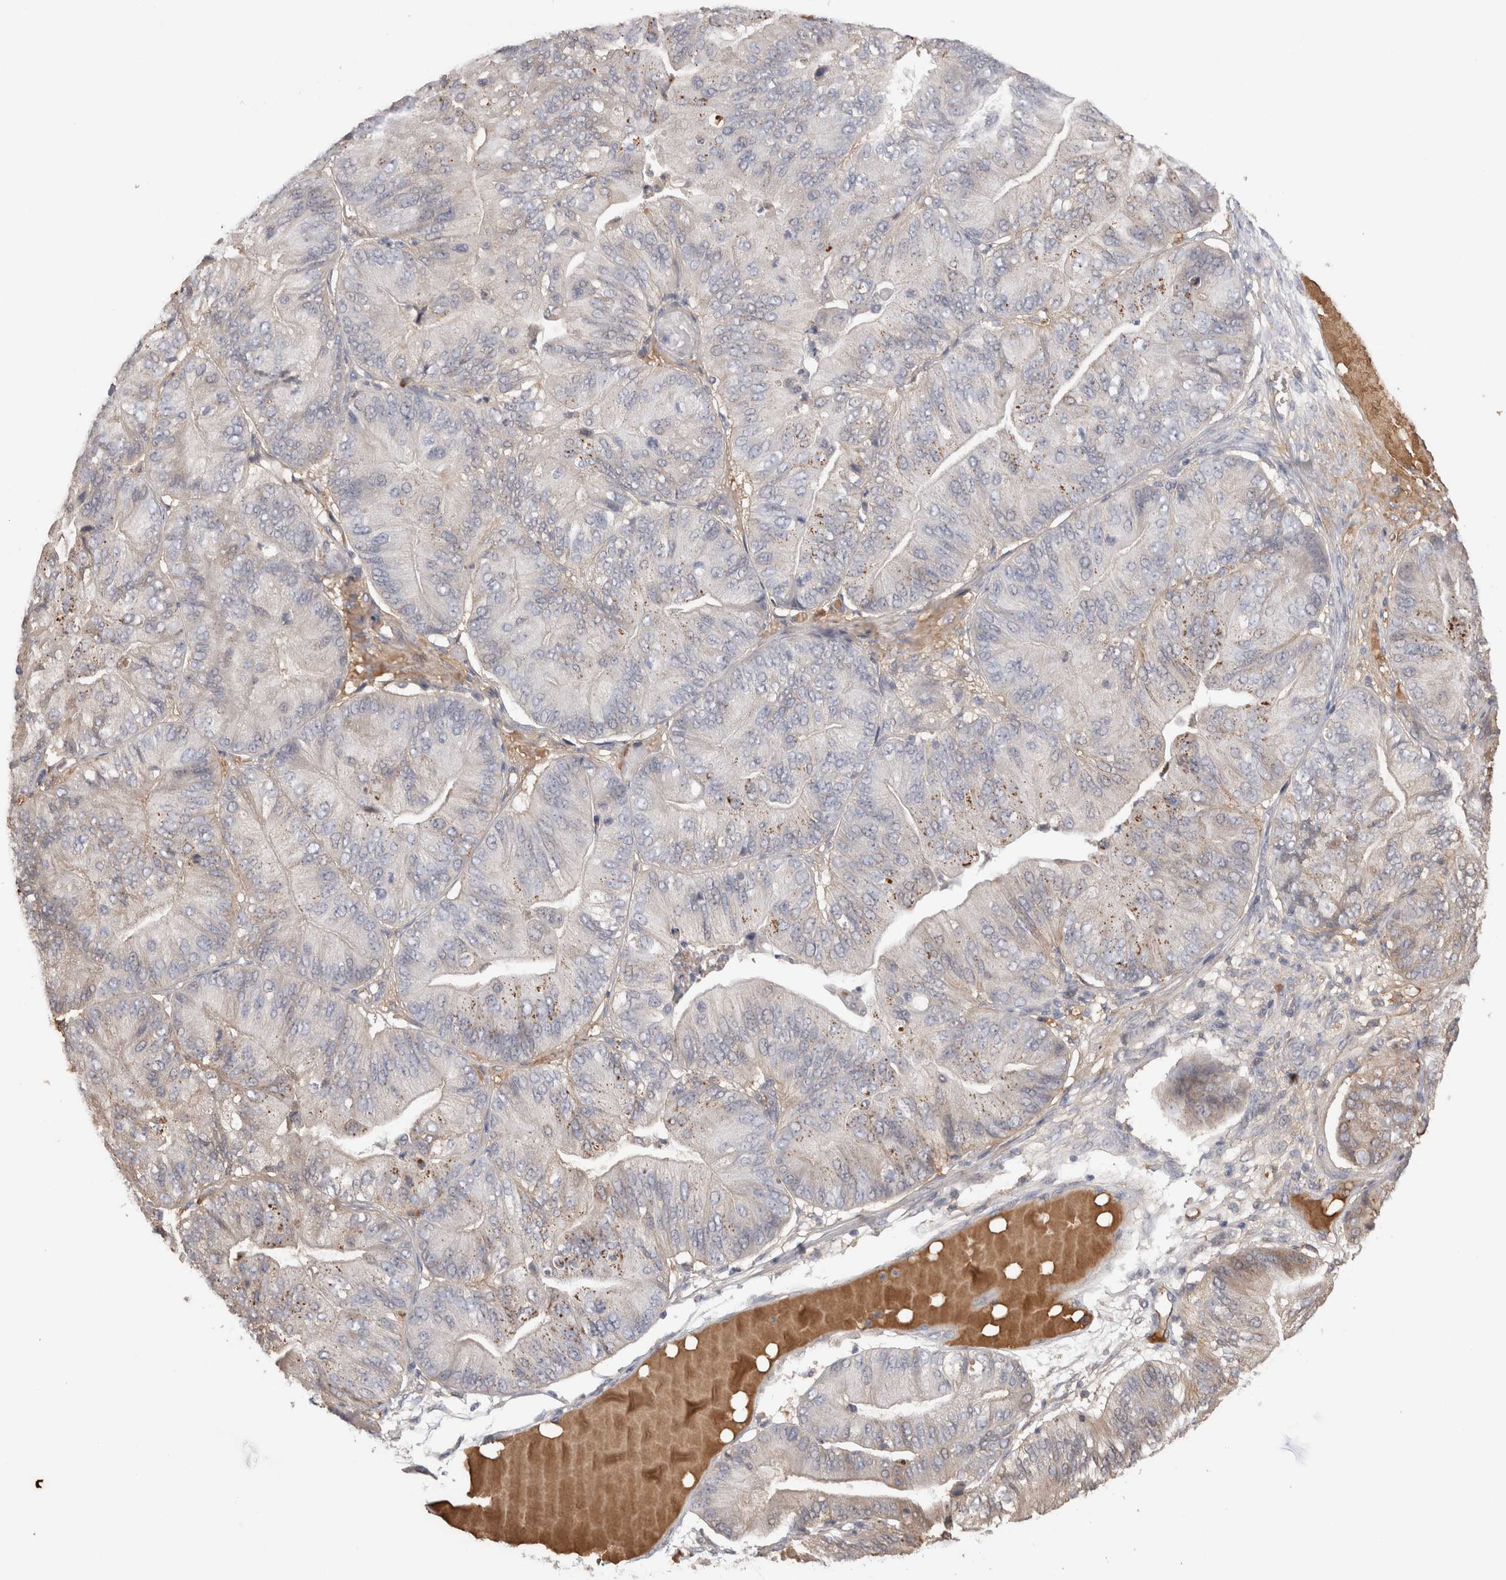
{"staining": {"intensity": "weak", "quantity": "<25%", "location": "cytoplasmic/membranous"}, "tissue": "ovarian cancer", "cell_type": "Tumor cells", "image_type": "cancer", "snomed": [{"axis": "morphology", "description": "Cystadenocarcinoma, mucinous, NOS"}, {"axis": "topography", "description": "Ovary"}], "caption": "DAB (3,3'-diaminobenzidine) immunohistochemical staining of ovarian mucinous cystadenocarcinoma reveals no significant expression in tumor cells.", "gene": "PPP3CC", "patient": {"sex": "female", "age": 61}}